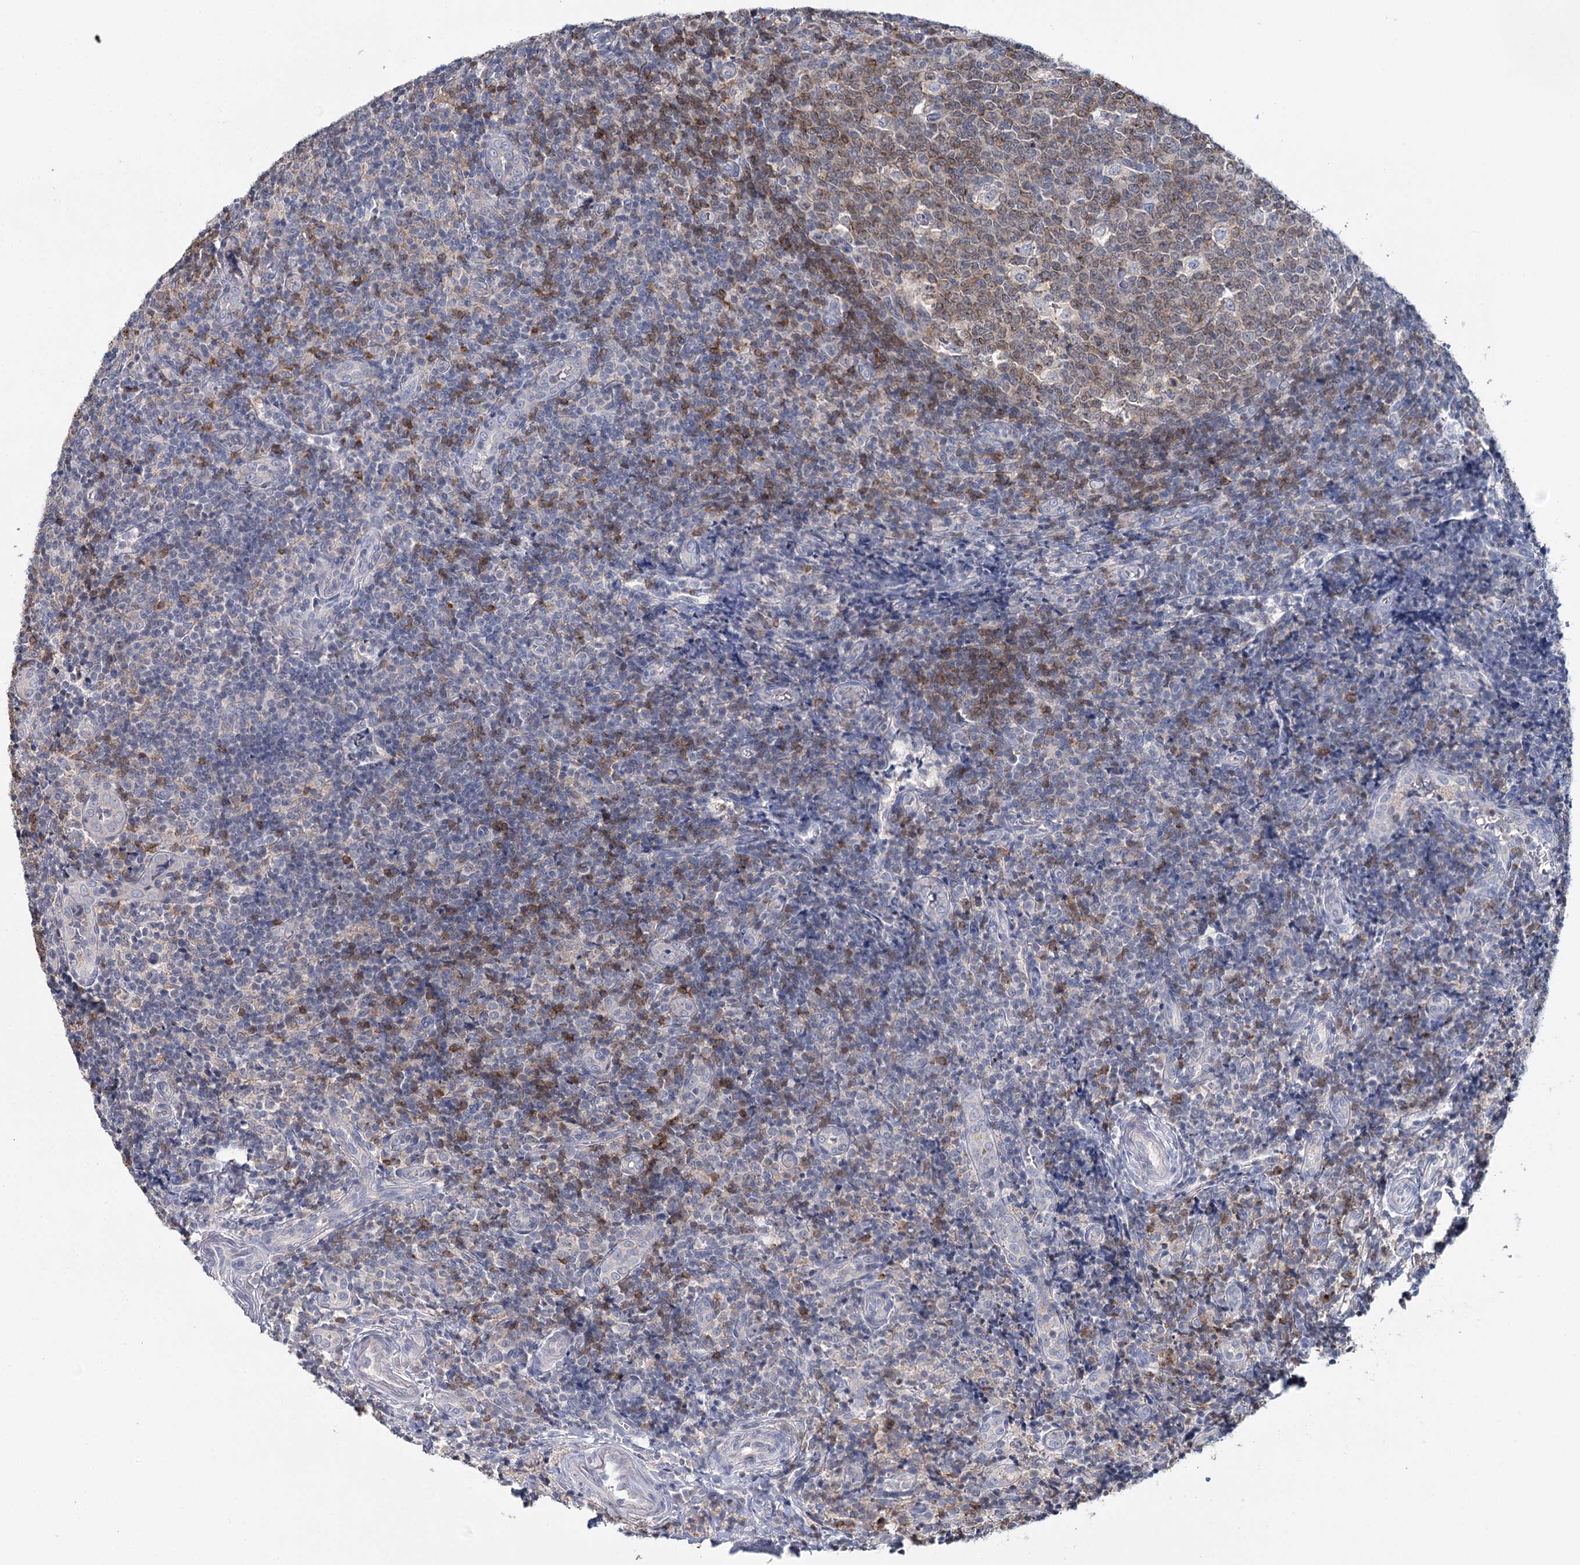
{"staining": {"intensity": "strong", "quantity": "25%-75%", "location": "cytoplasmic/membranous"}, "tissue": "tonsil", "cell_type": "Germinal center cells", "image_type": "normal", "snomed": [{"axis": "morphology", "description": "Normal tissue, NOS"}, {"axis": "topography", "description": "Tonsil"}], "caption": "Immunohistochemical staining of benign human tonsil shows high levels of strong cytoplasmic/membranous expression in about 25%-75% of germinal center cells. (DAB (3,3'-diaminobenzidine) IHC with brightfield microscopy, high magnification).", "gene": "DAPK1", "patient": {"sex": "female", "age": 19}}